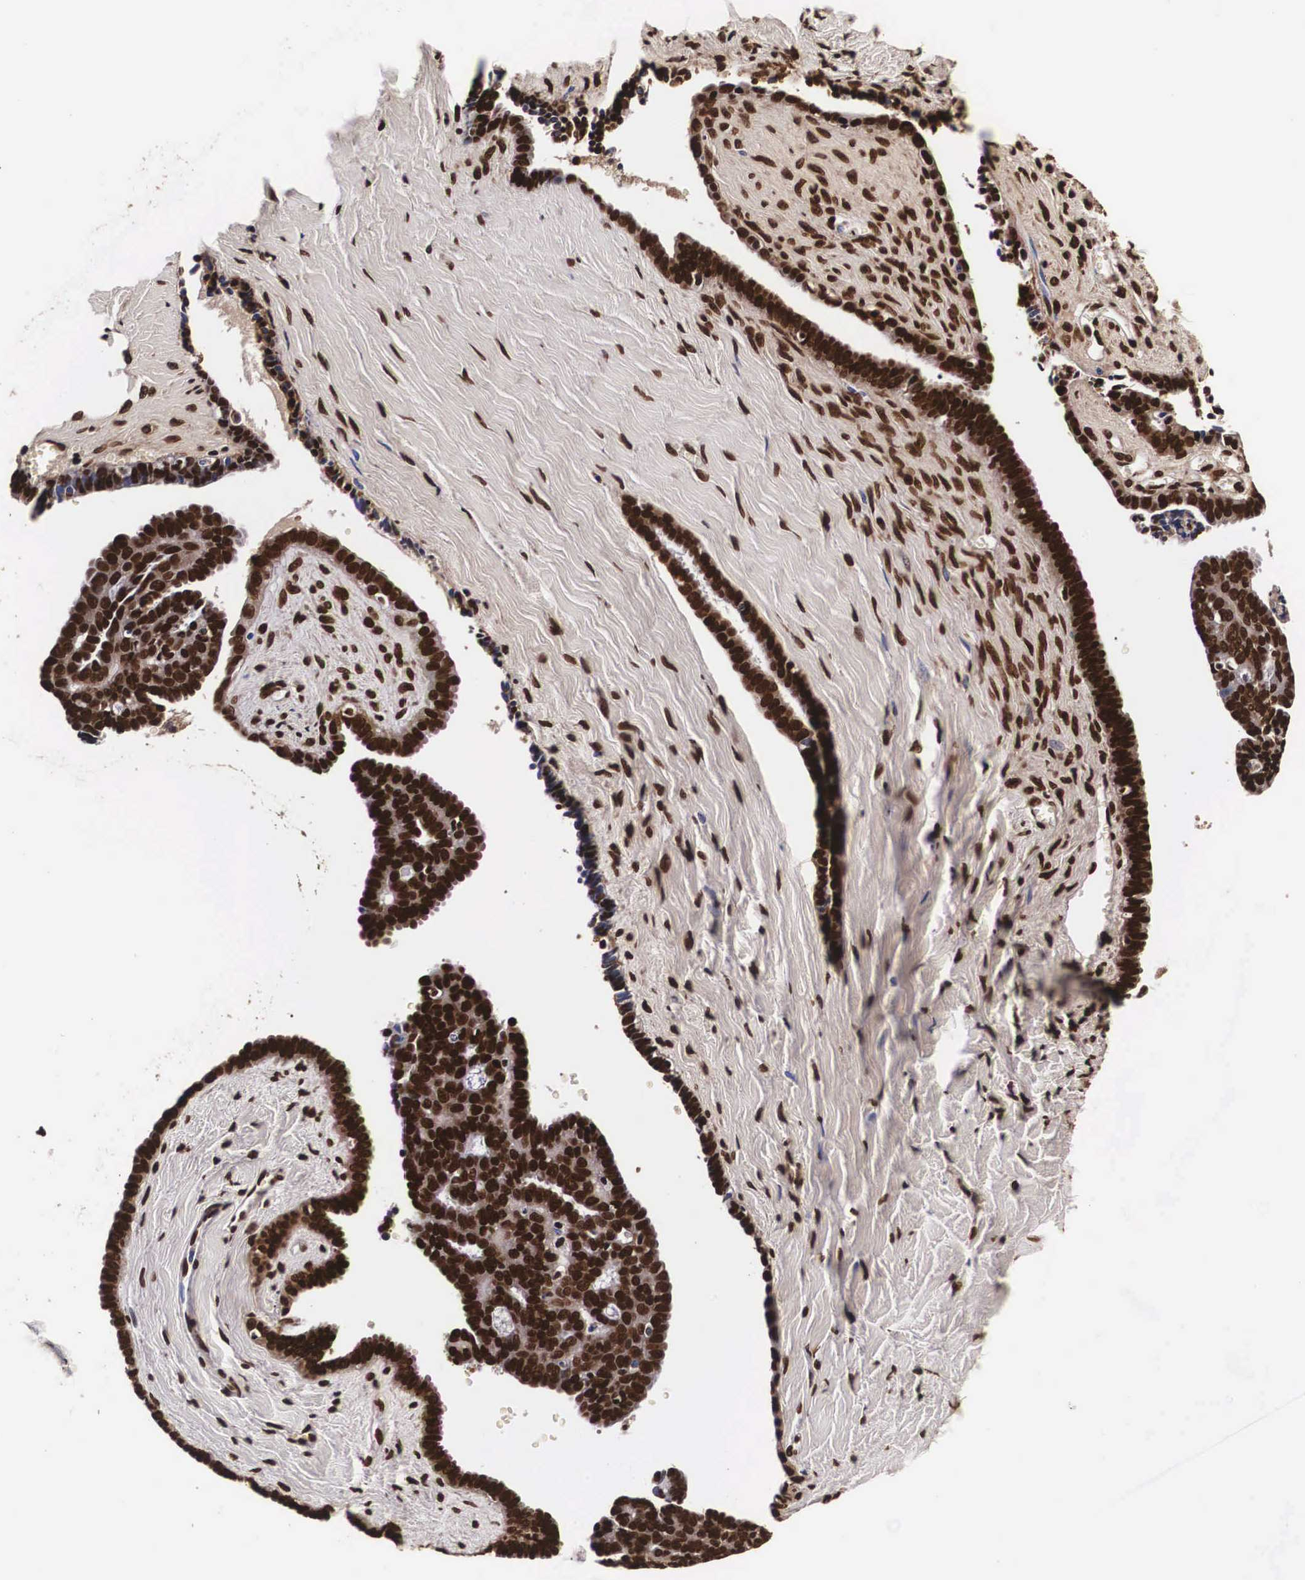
{"staining": {"intensity": "strong", "quantity": ">75%", "location": "nuclear"}, "tissue": "ovarian cancer", "cell_type": "Tumor cells", "image_type": "cancer", "snomed": [{"axis": "morphology", "description": "Cystadenocarcinoma, serous, NOS"}, {"axis": "topography", "description": "Ovary"}], "caption": "Ovarian serous cystadenocarcinoma was stained to show a protein in brown. There is high levels of strong nuclear positivity in about >75% of tumor cells.", "gene": "PABPN1", "patient": {"sex": "female", "age": 71}}